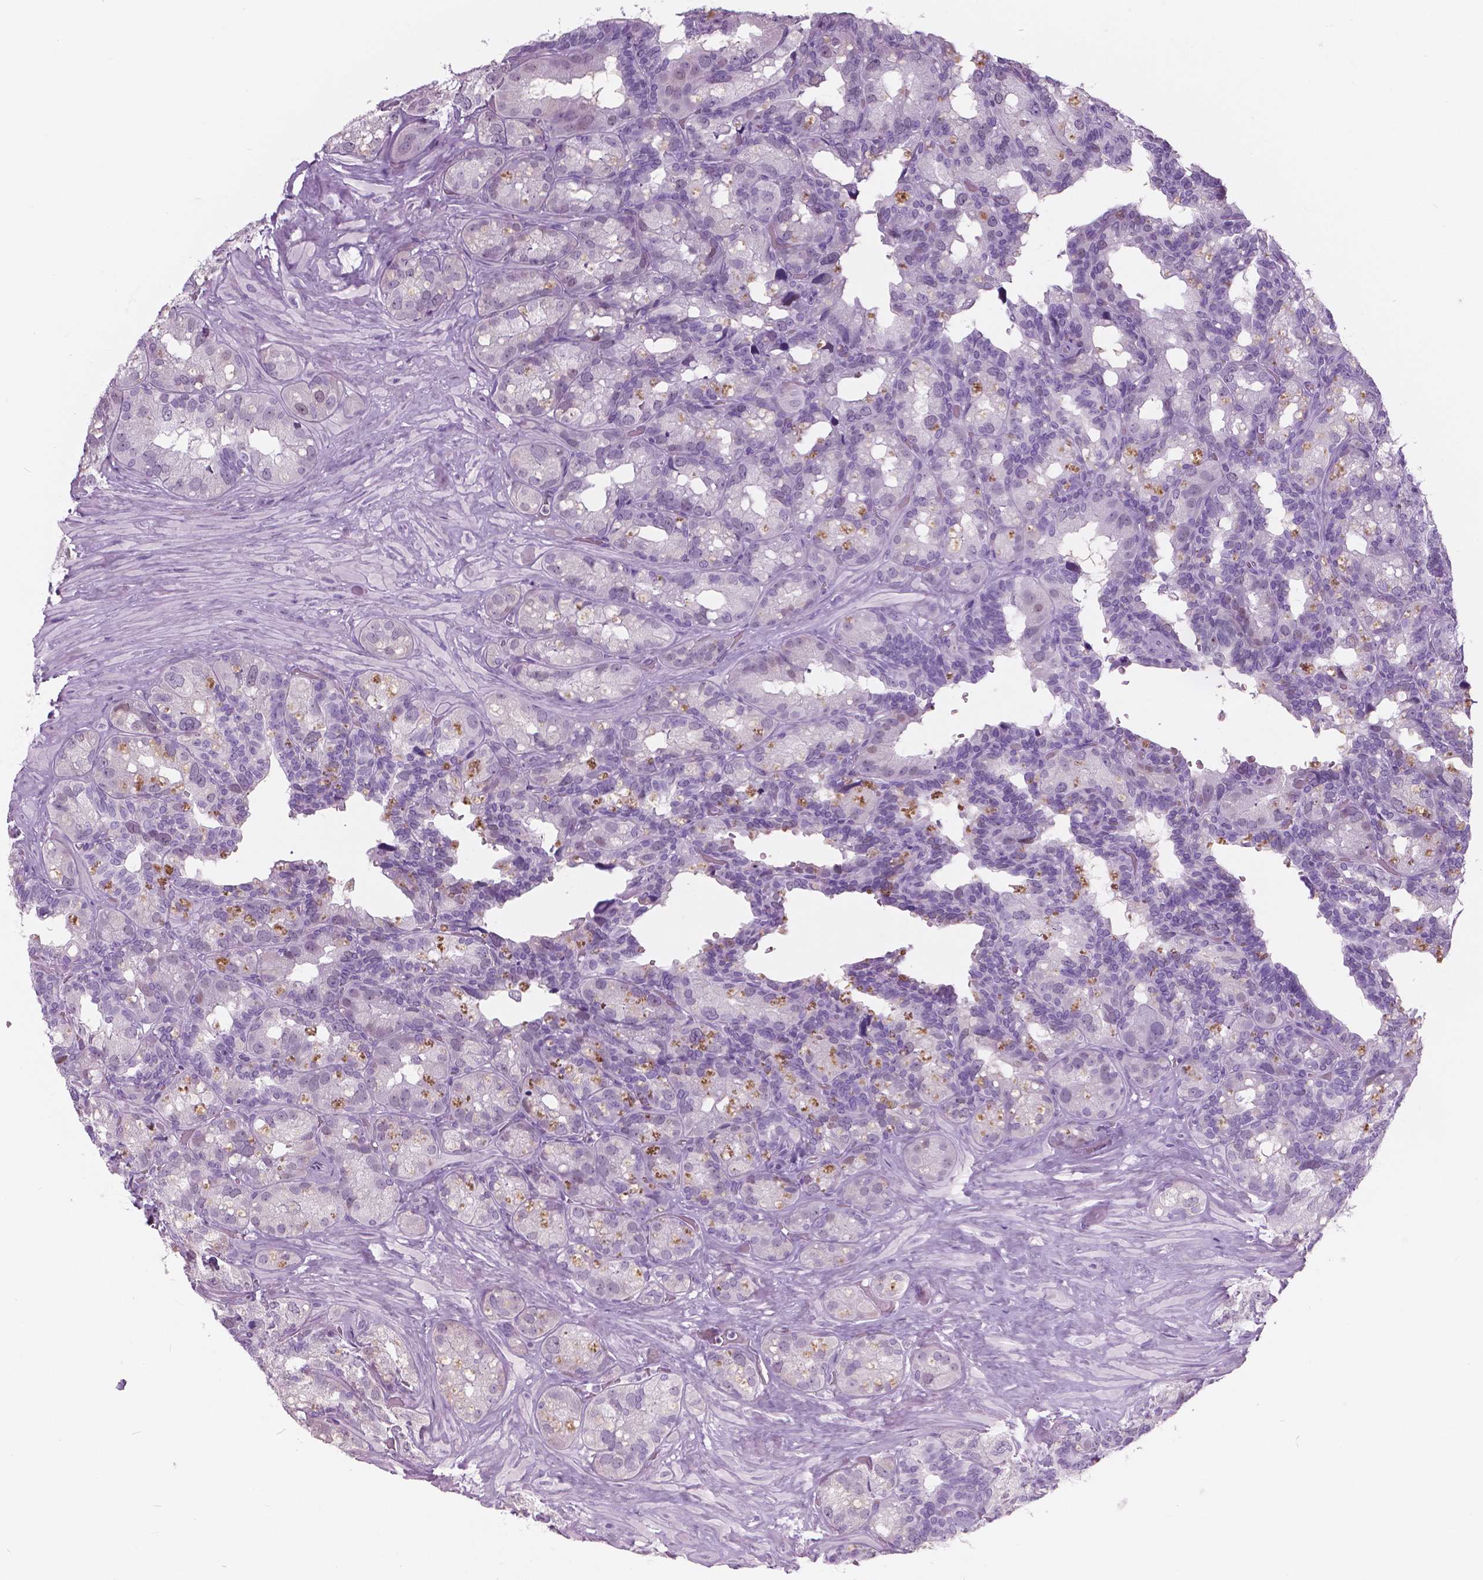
{"staining": {"intensity": "negative", "quantity": "none", "location": "none"}, "tissue": "seminal vesicle", "cell_type": "Glandular cells", "image_type": "normal", "snomed": [{"axis": "morphology", "description": "Normal tissue, NOS"}, {"axis": "topography", "description": "Seminal veicle"}], "caption": "DAB (3,3'-diaminobenzidine) immunohistochemical staining of unremarkable human seminal vesicle reveals no significant positivity in glandular cells.", "gene": "SFTPD", "patient": {"sex": "male", "age": 60}}